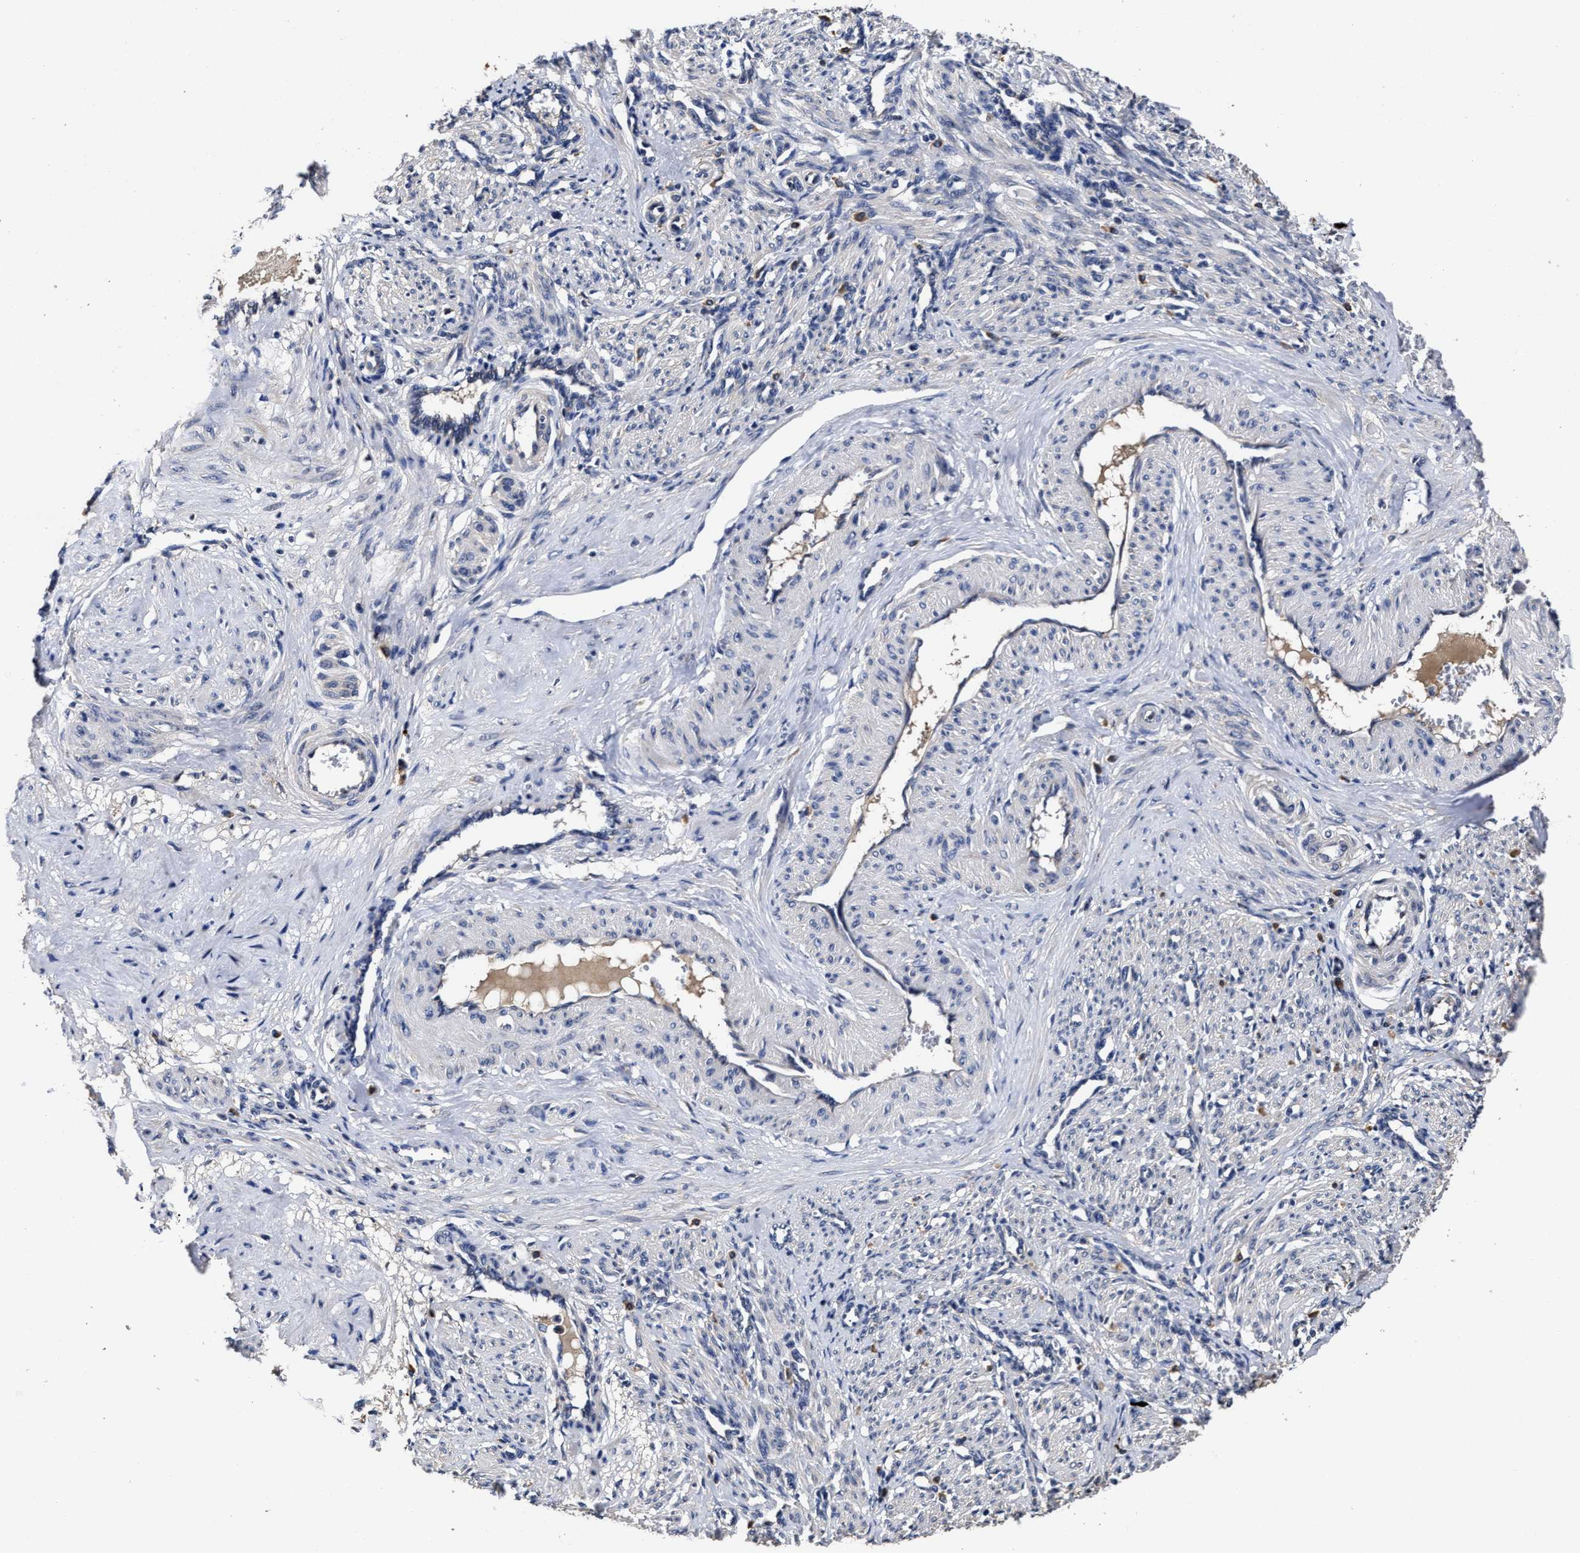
{"staining": {"intensity": "negative", "quantity": "none", "location": "none"}, "tissue": "smooth muscle", "cell_type": "Smooth muscle cells", "image_type": "normal", "snomed": [{"axis": "morphology", "description": "Normal tissue, NOS"}, {"axis": "topography", "description": "Endometrium"}], "caption": "DAB (3,3'-diaminobenzidine) immunohistochemical staining of unremarkable human smooth muscle displays no significant staining in smooth muscle cells.", "gene": "SOCS5", "patient": {"sex": "female", "age": 33}}